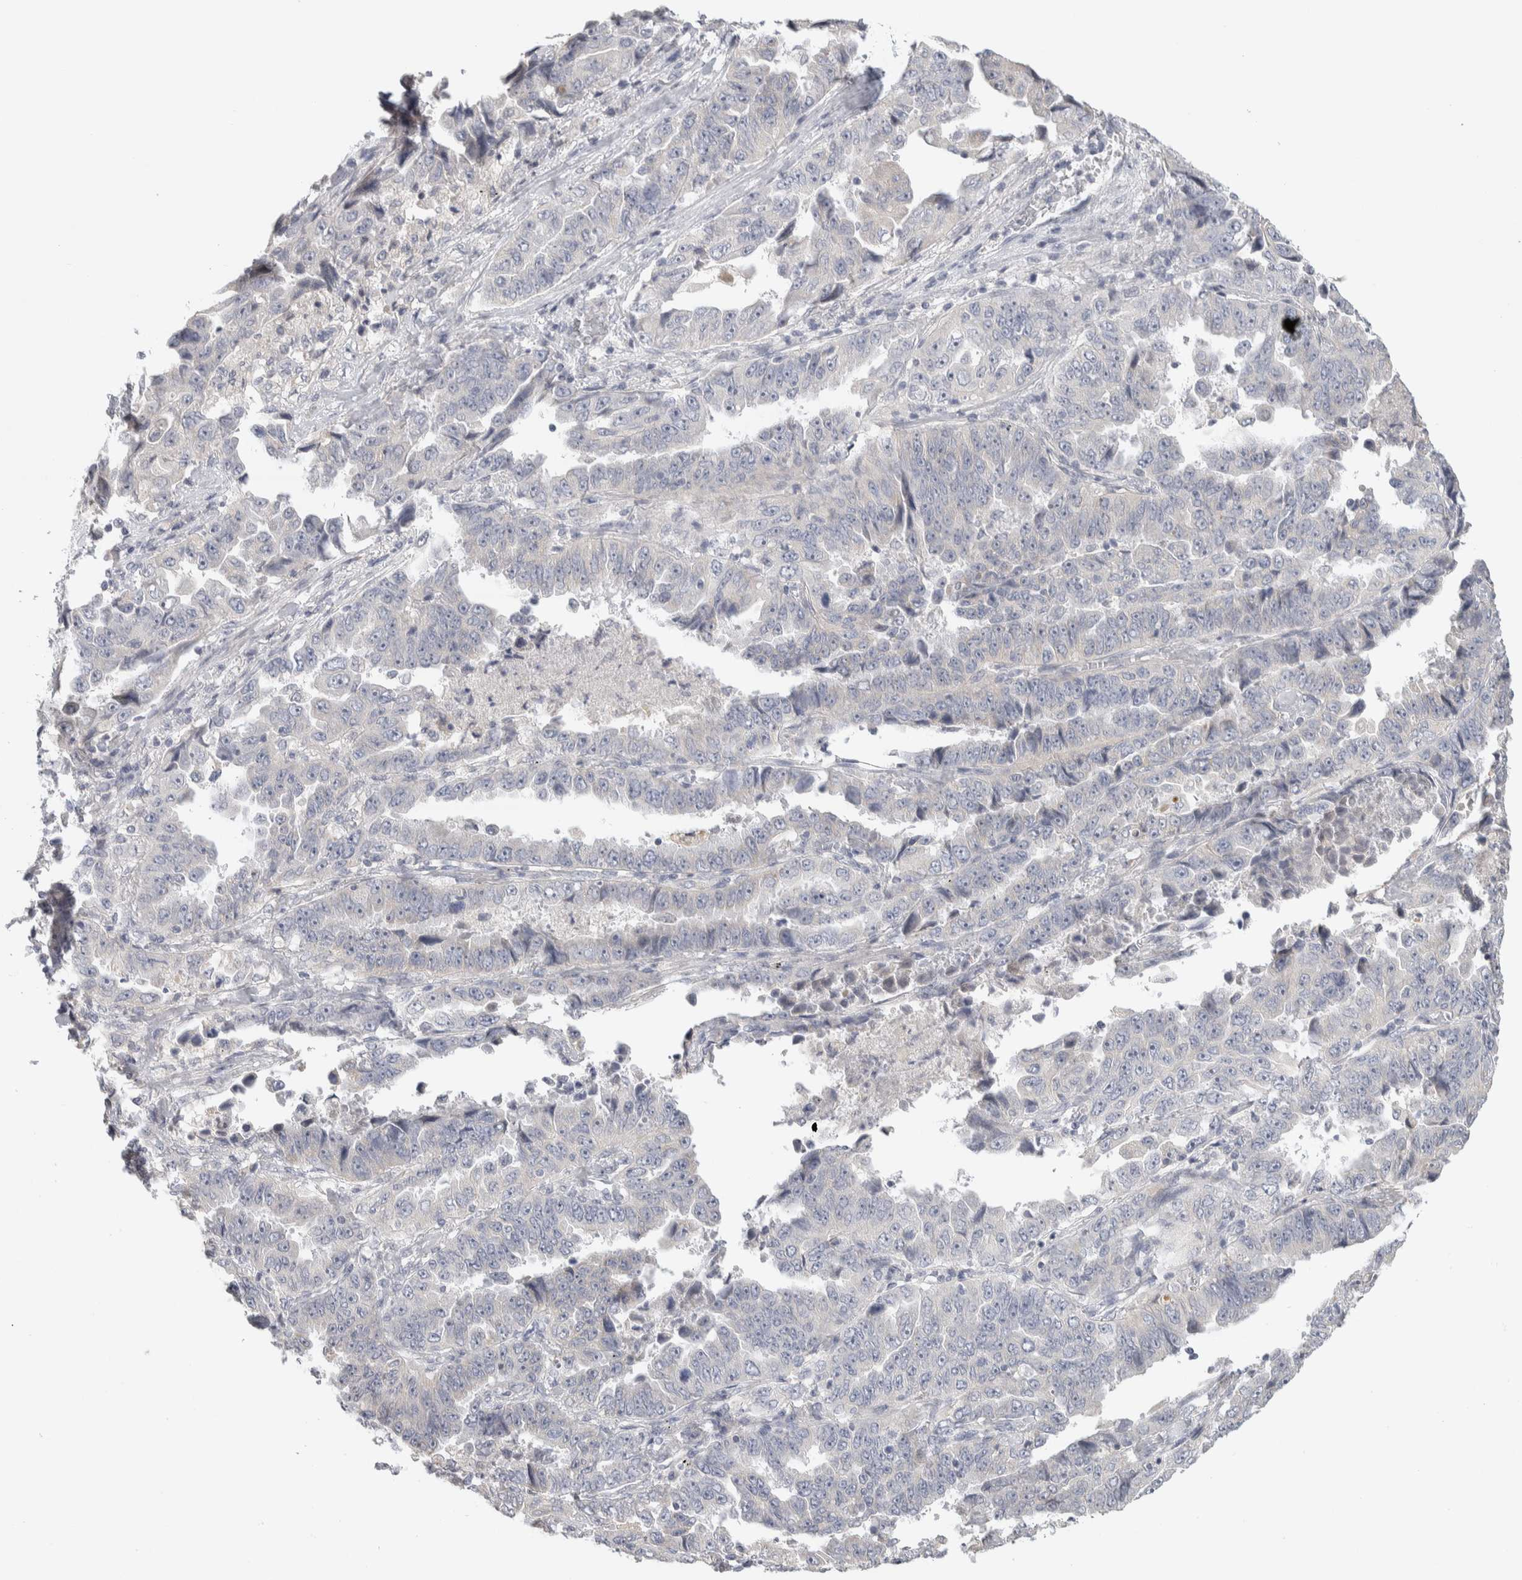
{"staining": {"intensity": "negative", "quantity": "none", "location": "none"}, "tissue": "lung cancer", "cell_type": "Tumor cells", "image_type": "cancer", "snomed": [{"axis": "morphology", "description": "Adenocarcinoma, NOS"}, {"axis": "topography", "description": "Lung"}], "caption": "DAB immunohistochemical staining of human lung cancer (adenocarcinoma) exhibits no significant positivity in tumor cells.", "gene": "DCXR", "patient": {"sex": "female", "age": 51}}